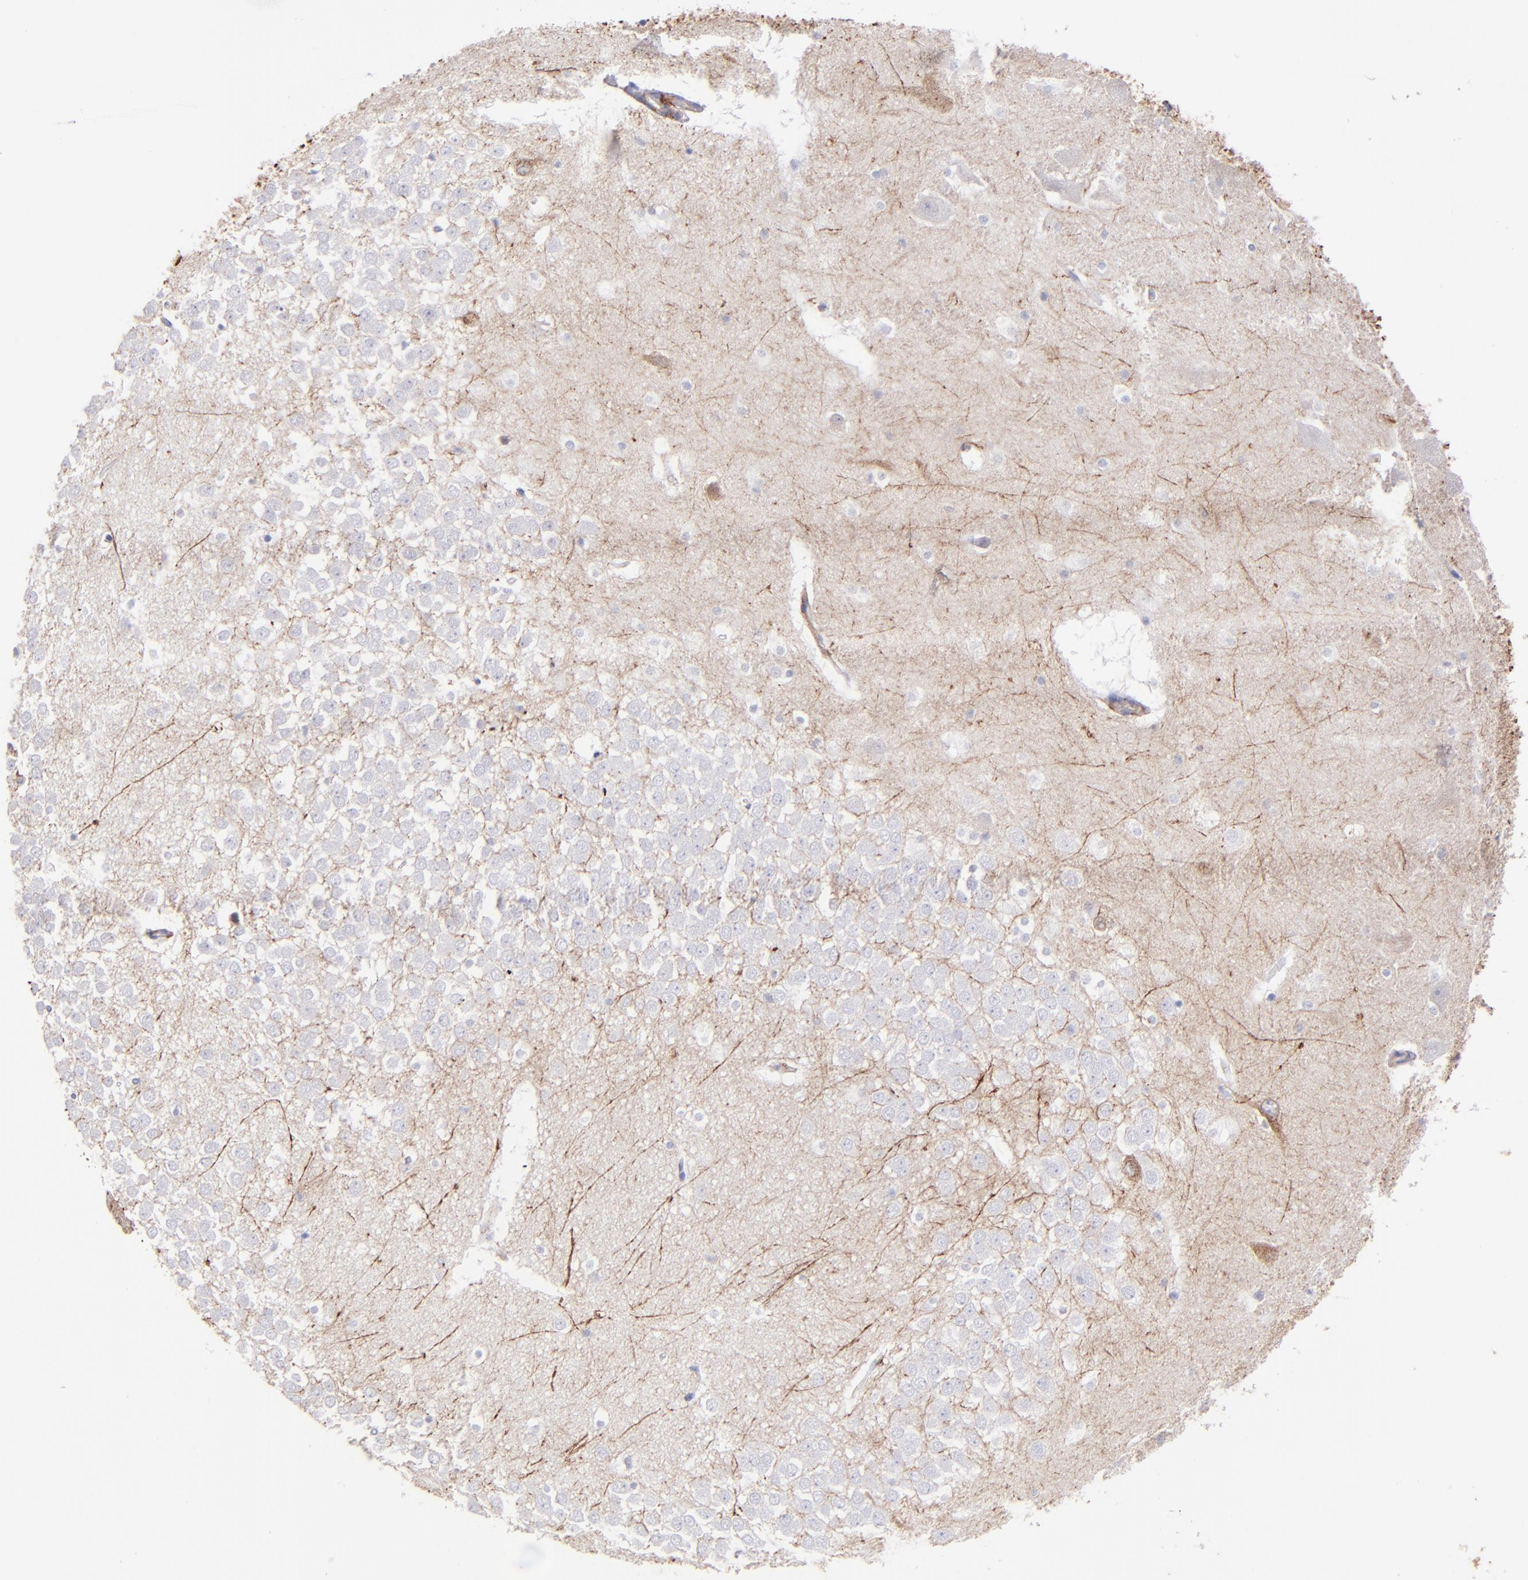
{"staining": {"intensity": "negative", "quantity": "none", "location": "none"}, "tissue": "hippocampus", "cell_type": "Glial cells", "image_type": "normal", "snomed": [{"axis": "morphology", "description": "Normal tissue, NOS"}, {"axis": "topography", "description": "Hippocampus"}], "caption": "Glial cells show no significant protein positivity in unremarkable hippocampus. (Immunohistochemistry, brightfield microscopy, high magnification).", "gene": "AHNAK2", "patient": {"sex": "male", "age": 45}}